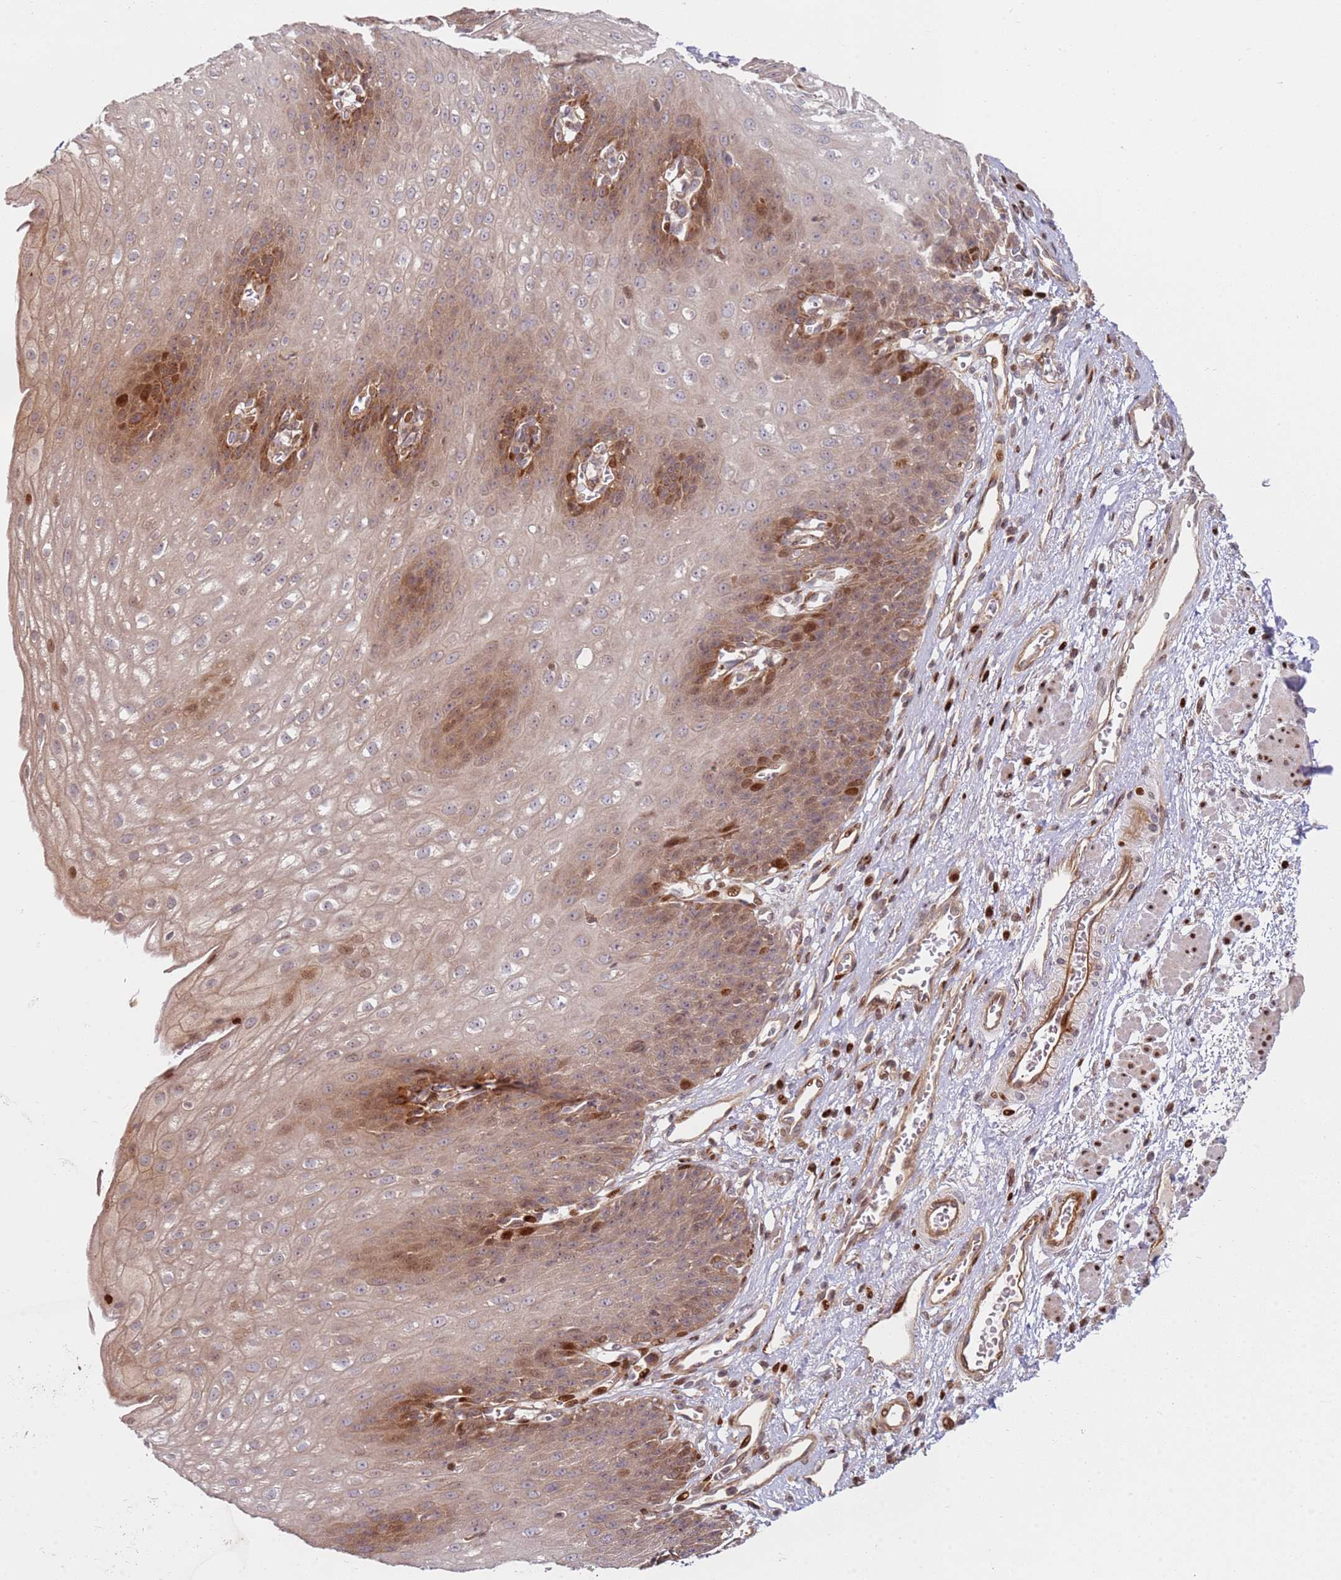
{"staining": {"intensity": "strong", "quantity": "25%-75%", "location": "cytoplasmic/membranous,nuclear"}, "tissue": "esophagus", "cell_type": "Squamous epithelial cells", "image_type": "normal", "snomed": [{"axis": "morphology", "description": "Normal tissue, NOS"}, {"axis": "topography", "description": "Esophagus"}], "caption": "Immunohistochemistry (IHC) (DAB (3,3'-diaminobenzidine)) staining of benign human esophagus shows strong cytoplasmic/membranous,nuclear protein staining in about 25%-75% of squamous epithelial cells.", "gene": "TMEM233", "patient": {"sex": "male", "age": 71}}